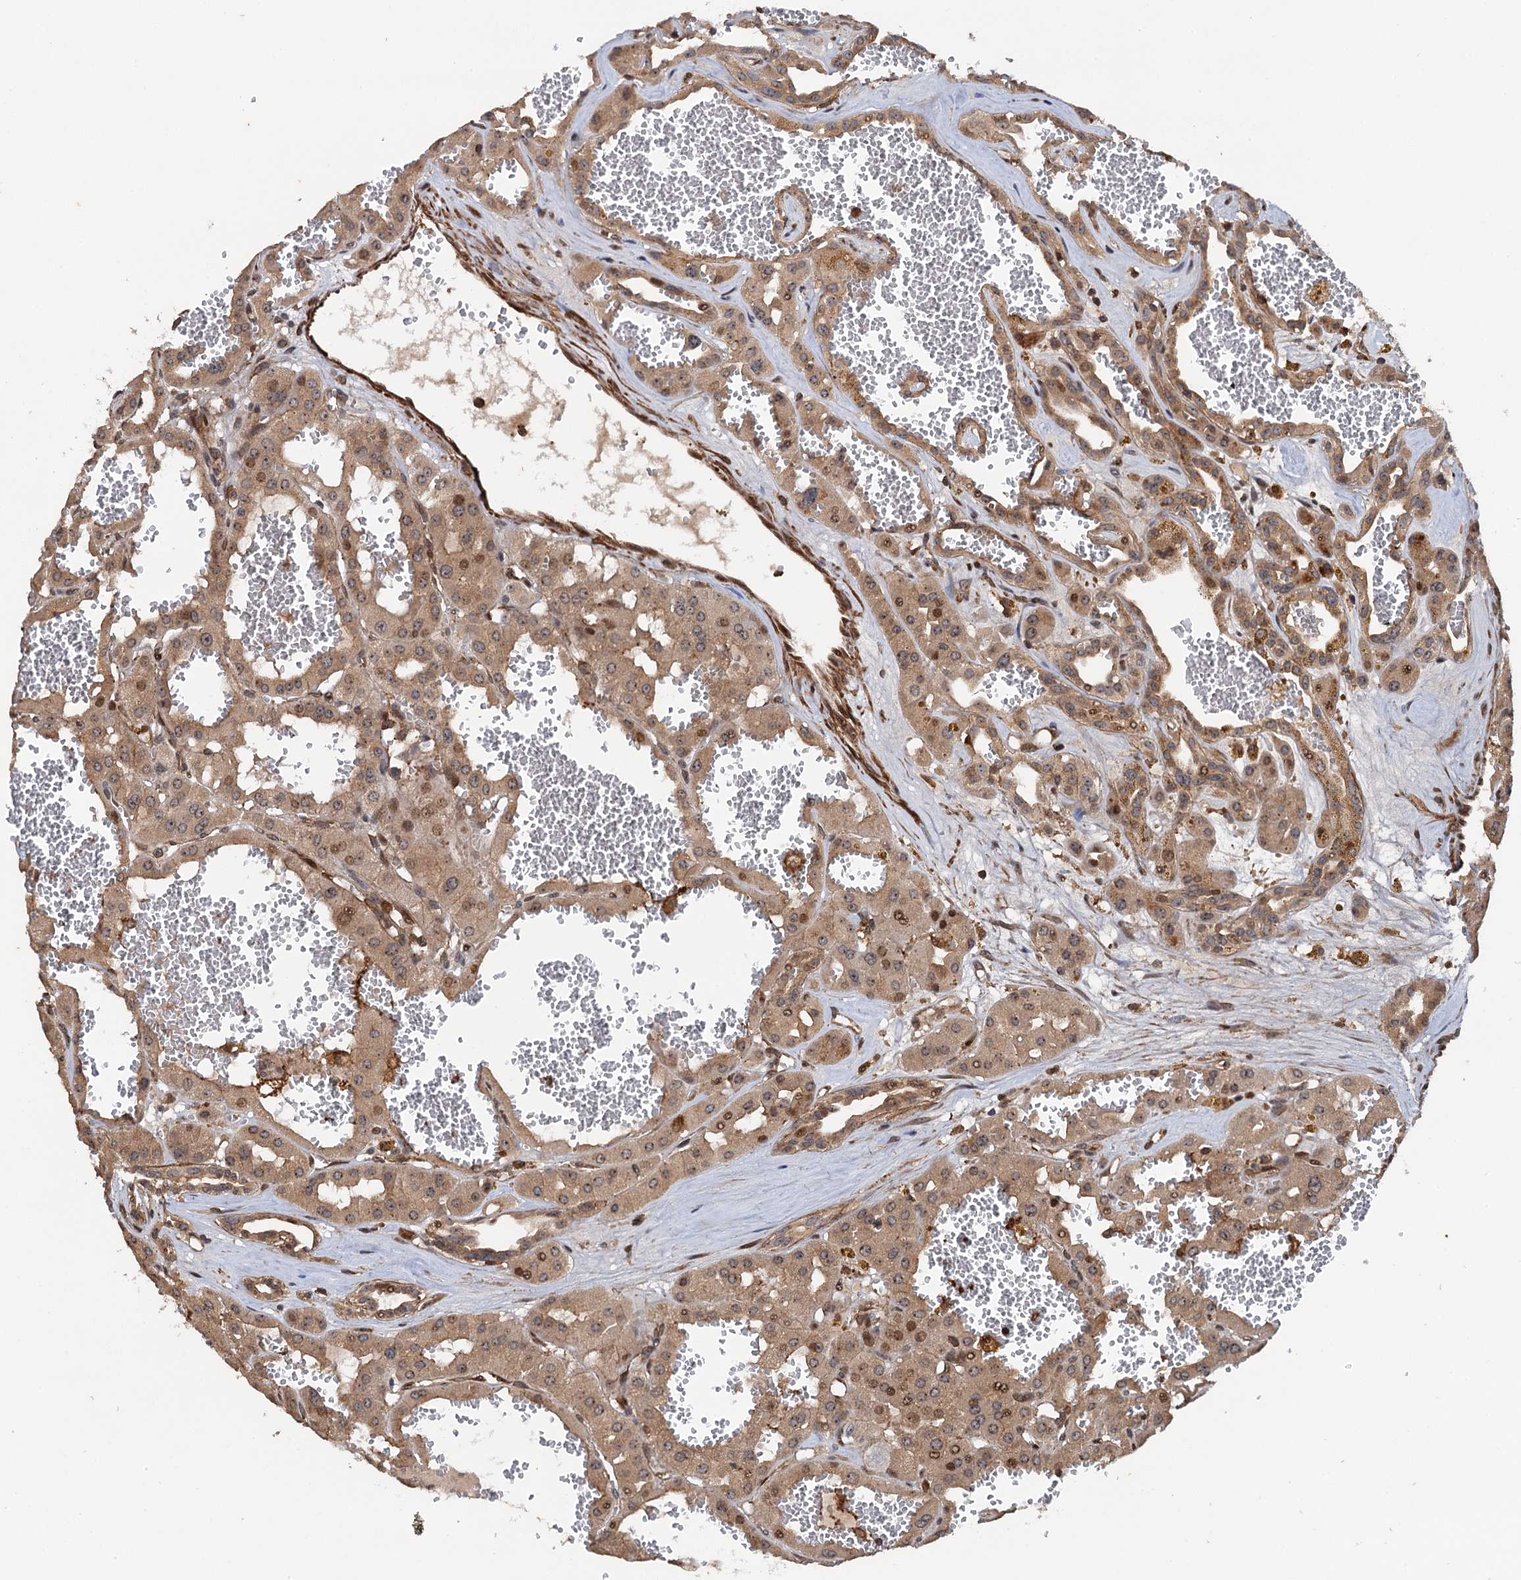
{"staining": {"intensity": "moderate", "quantity": ">75%", "location": "cytoplasmic/membranous,nuclear"}, "tissue": "renal cancer", "cell_type": "Tumor cells", "image_type": "cancer", "snomed": [{"axis": "morphology", "description": "Carcinoma, NOS"}, {"axis": "topography", "description": "Kidney"}], "caption": "The image shows immunohistochemical staining of carcinoma (renal). There is moderate cytoplasmic/membranous and nuclear positivity is present in about >75% of tumor cells.", "gene": "BORA", "patient": {"sex": "female", "age": 75}}